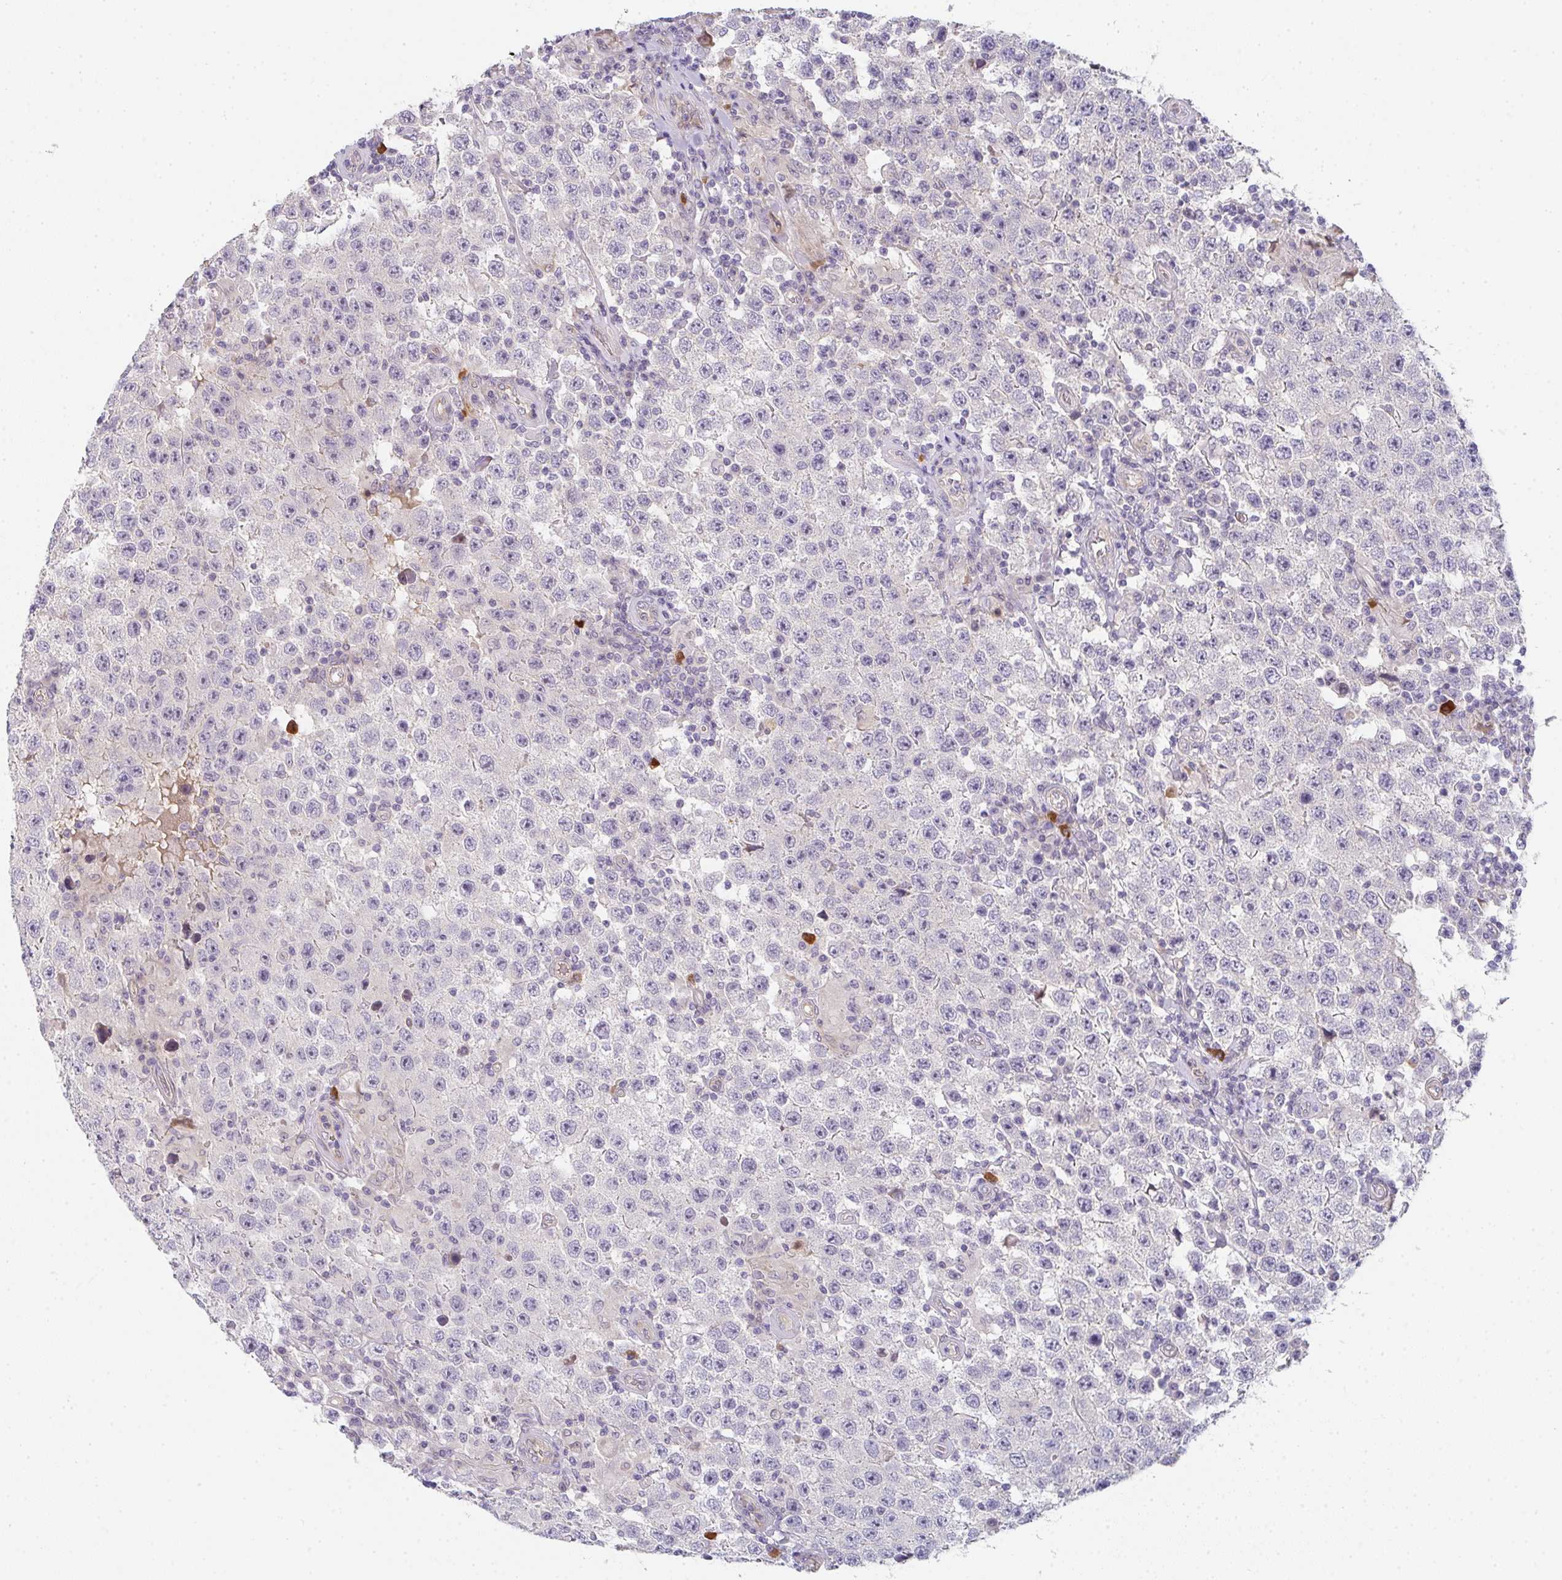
{"staining": {"intensity": "negative", "quantity": "none", "location": "none"}, "tissue": "testis cancer", "cell_type": "Tumor cells", "image_type": "cancer", "snomed": [{"axis": "morphology", "description": "Normal tissue, NOS"}, {"axis": "morphology", "description": "Urothelial carcinoma, High grade"}, {"axis": "morphology", "description": "Seminoma, NOS"}, {"axis": "morphology", "description": "Carcinoma, Embryonal, NOS"}, {"axis": "topography", "description": "Urinary bladder"}, {"axis": "topography", "description": "Testis"}], "caption": "Testis cancer (high-grade urothelial carcinoma) was stained to show a protein in brown. There is no significant expression in tumor cells.", "gene": "TNFRSF10A", "patient": {"sex": "male", "age": 41}}